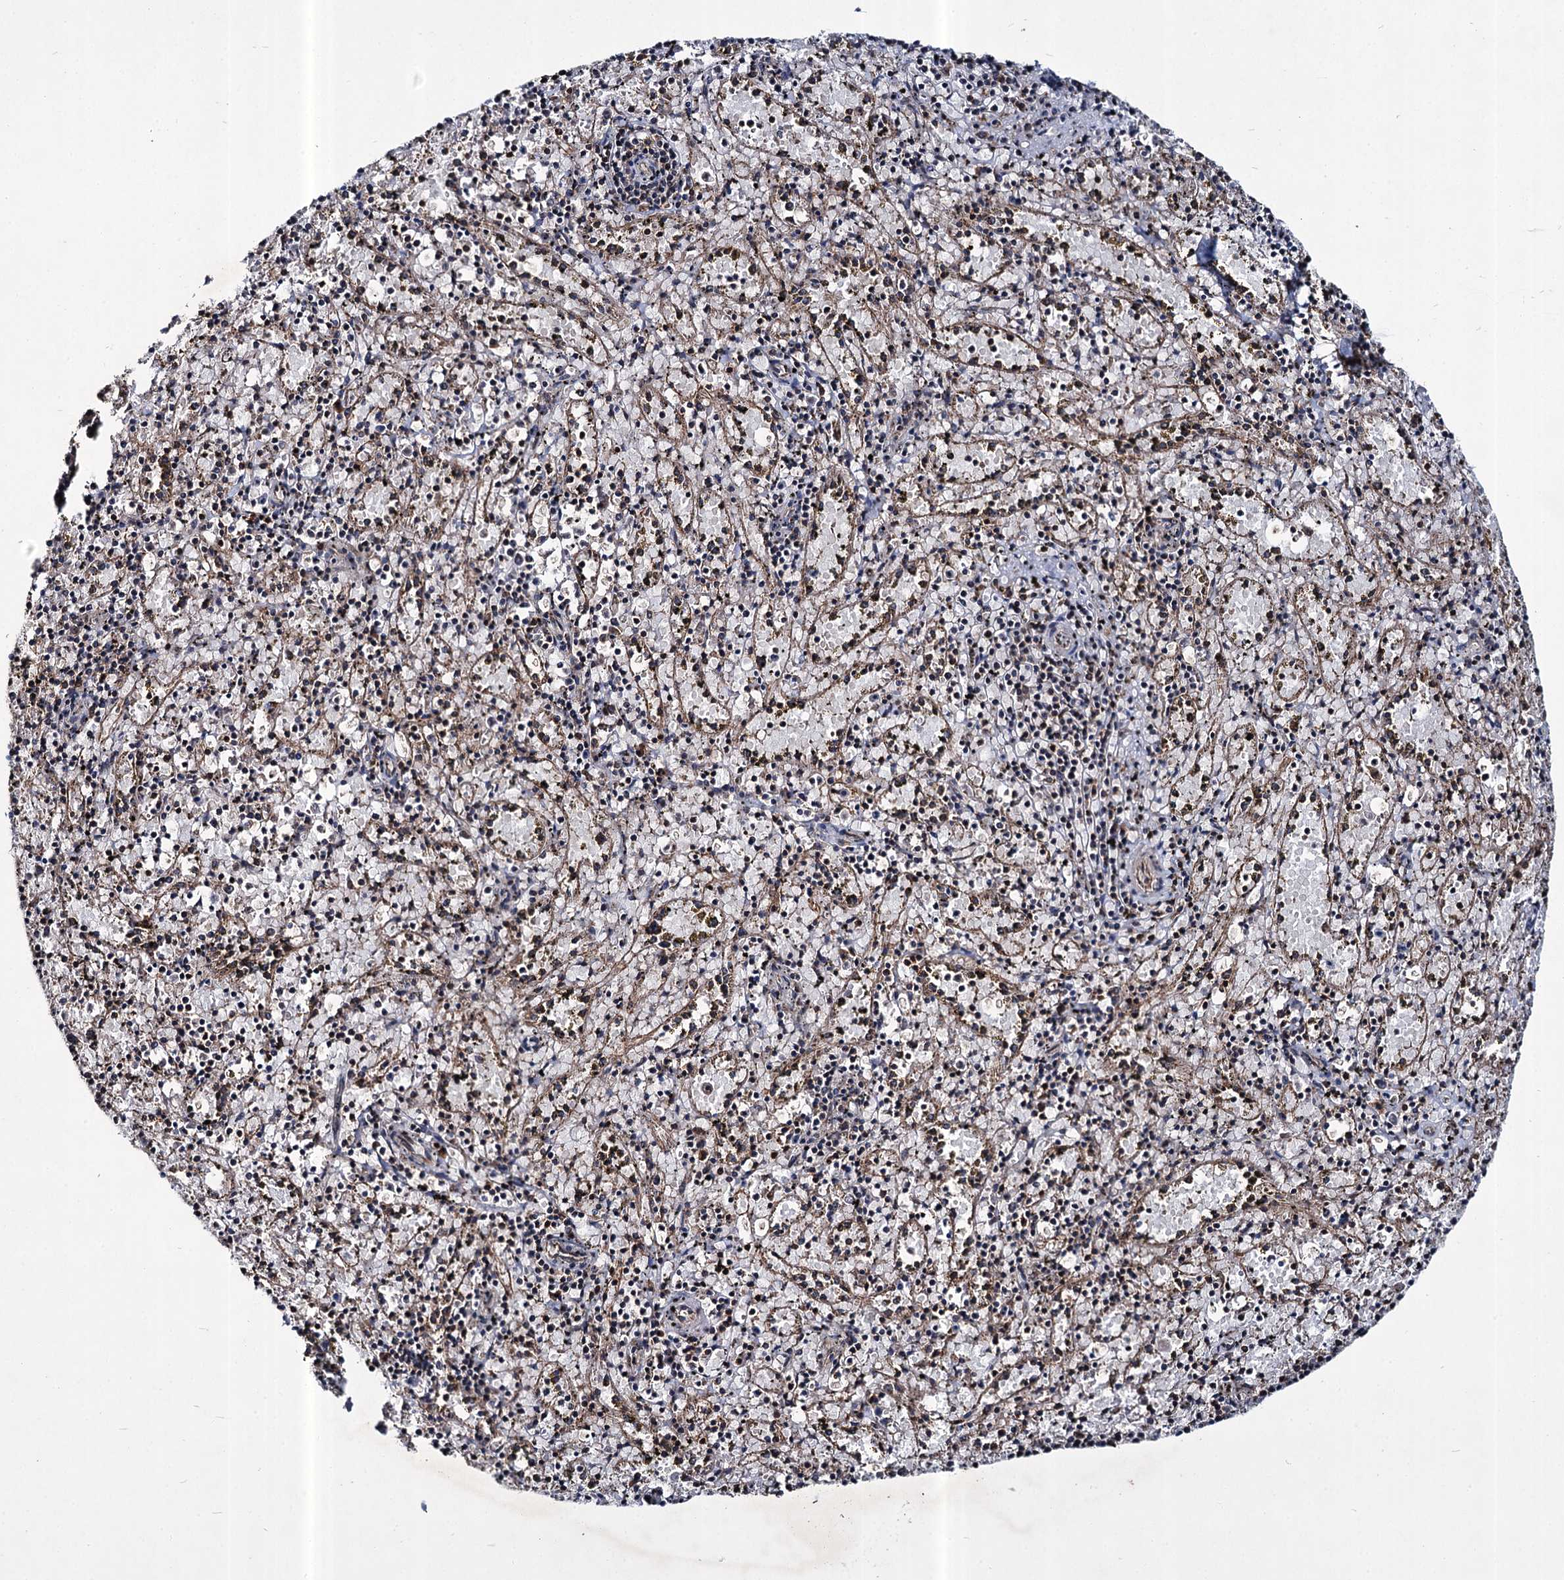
{"staining": {"intensity": "moderate", "quantity": "<25%", "location": "cytoplasmic/membranous"}, "tissue": "spleen", "cell_type": "Cells in red pulp", "image_type": "normal", "snomed": [{"axis": "morphology", "description": "Normal tissue, NOS"}, {"axis": "topography", "description": "Spleen"}], "caption": "Immunohistochemical staining of unremarkable spleen demonstrates low levels of moderate cytoplasmic/membranous positivity in approximately <25% of cells in red pulp. (IHC, brightfield microscopy, high magnification).", "gene": "ABLIM1", "patient": {"sex": "male", "age": 11}}